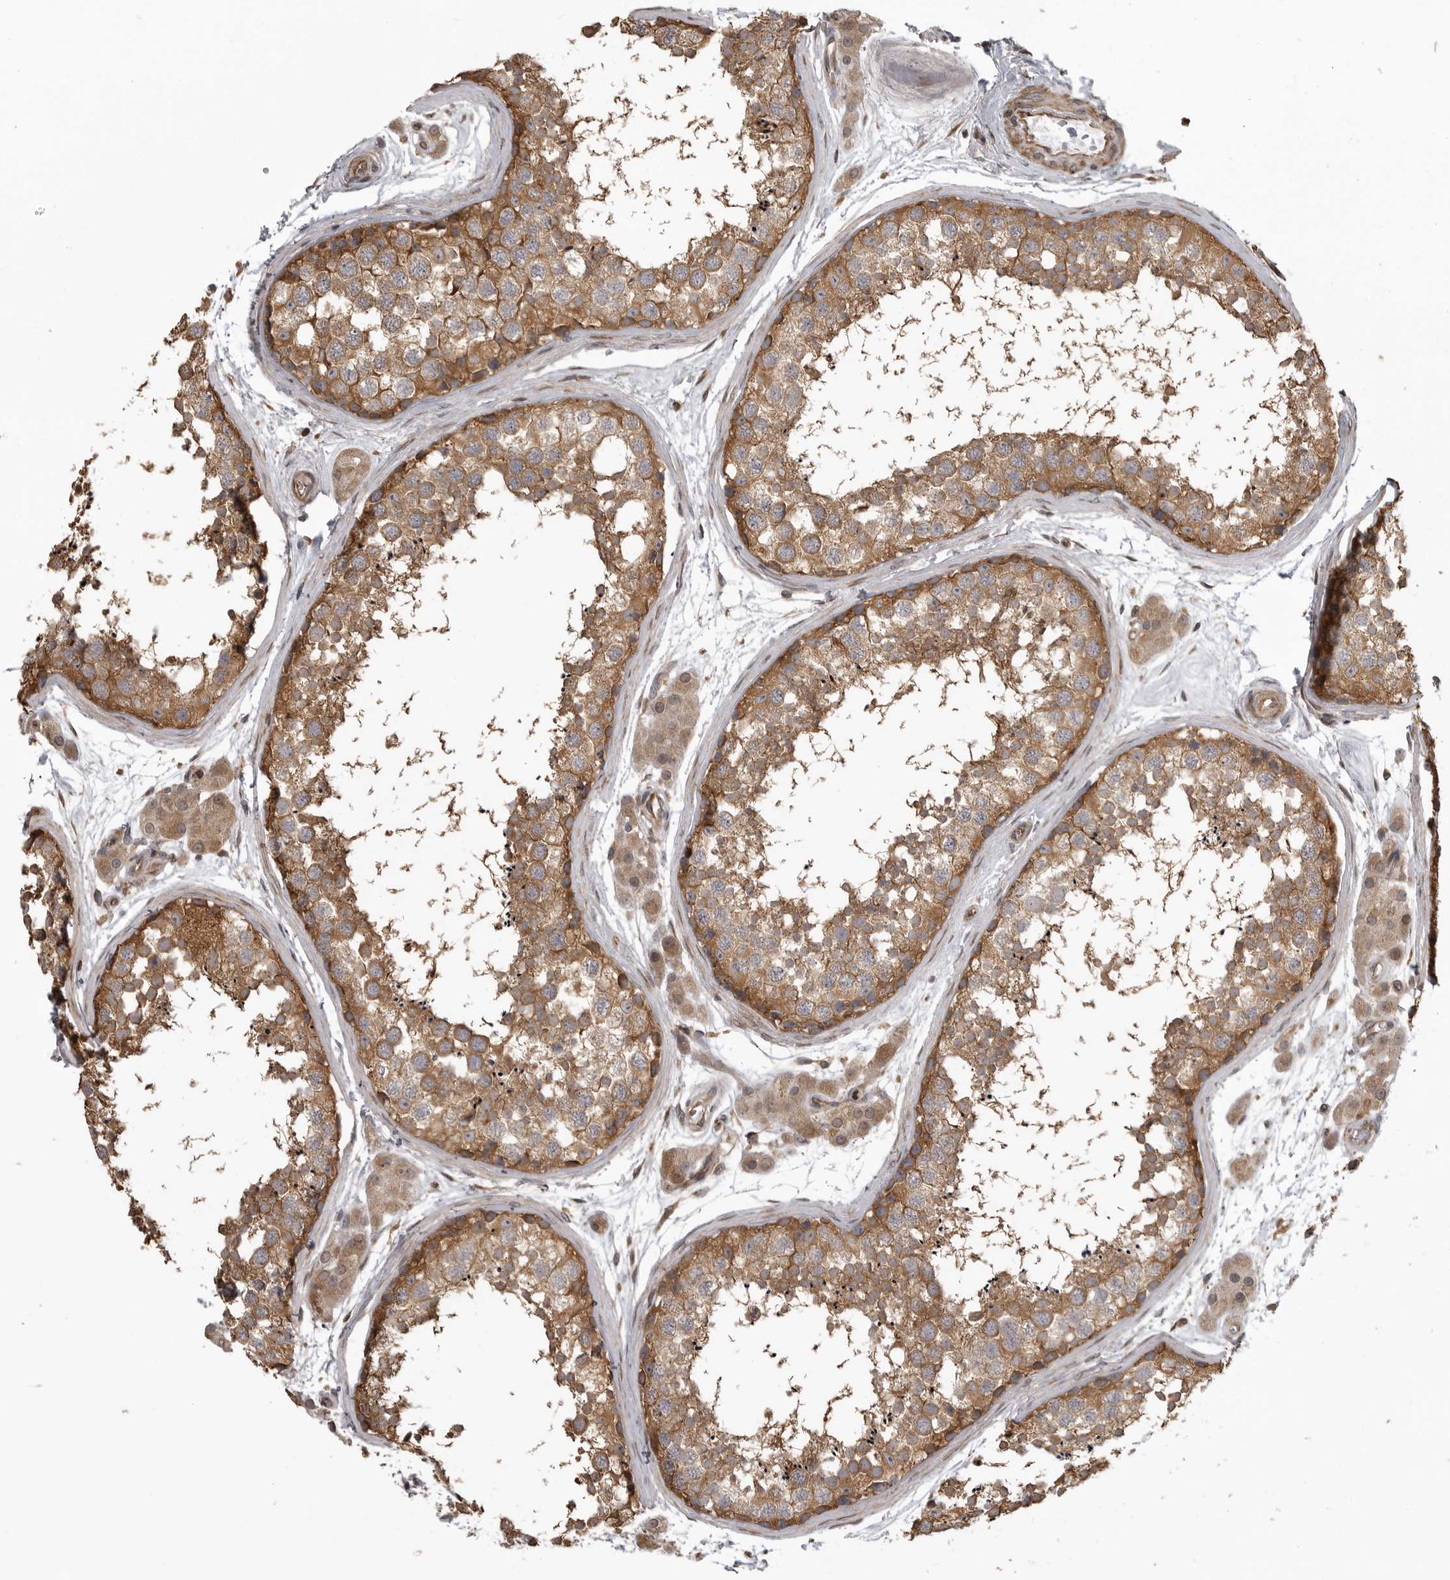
{"staining": {"intensity": "moderate", "quantity": ">75%", "location": "cytoplasmic/membranous"}, "tissue": "testis", "cell_type": "Cells in seminiferous ducts", "image_type": "normal", "snomed": [{"axis": "morphology", "description": "Normal tissue, NOS"}, {"axis": "topography", "description": "Testis"}], "caption": "An image of testis stained for a protein demonstrates moderate cytoplasmic/membranous brown staining in cells in seminiferous ducts.", "gene": "ZNRF1", "patient": {"sex": "male", "age": 56}}